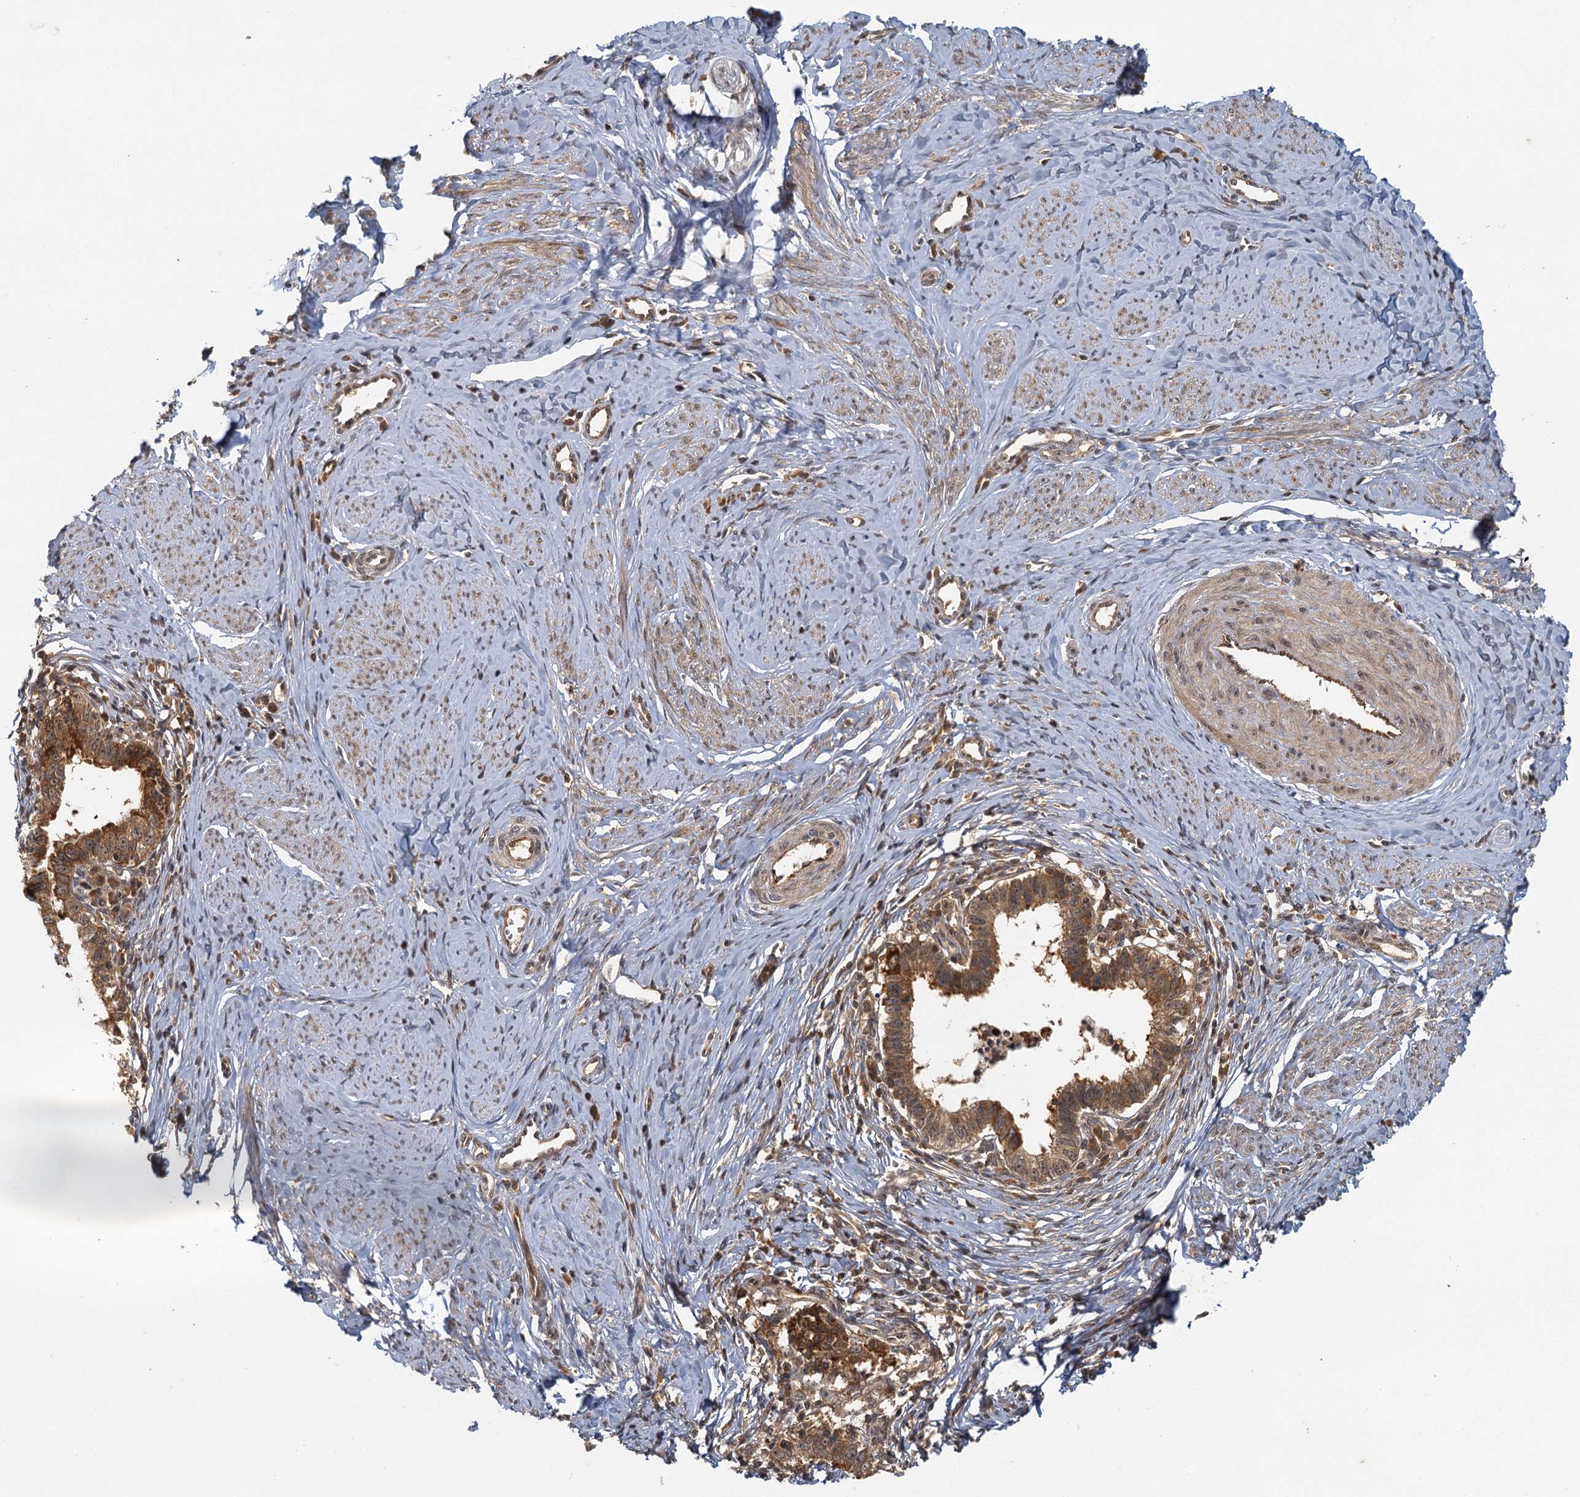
{"staining": {"intensity": "moderate", "quantity": ">75%", "location": "cytoplasmic/membranous,nuclear"}, "tissue": "cervical cancer", "cell_type": "Tumor cells", "image_type": "cancer", "snomed": [{"axis": "morphology", "description": "Adenocarcinoma, NOS"}, {"axis": "topography", "description": "Cervix"}], "caption": "Tumor cells display medium levels of moderate cytoplasmic/membranous and nuclear expression in approximately >75% of cells in adenocarcinoma (cervical).", "gene": "ZNF549", "patient": {"sex": "female", "age": 36}}